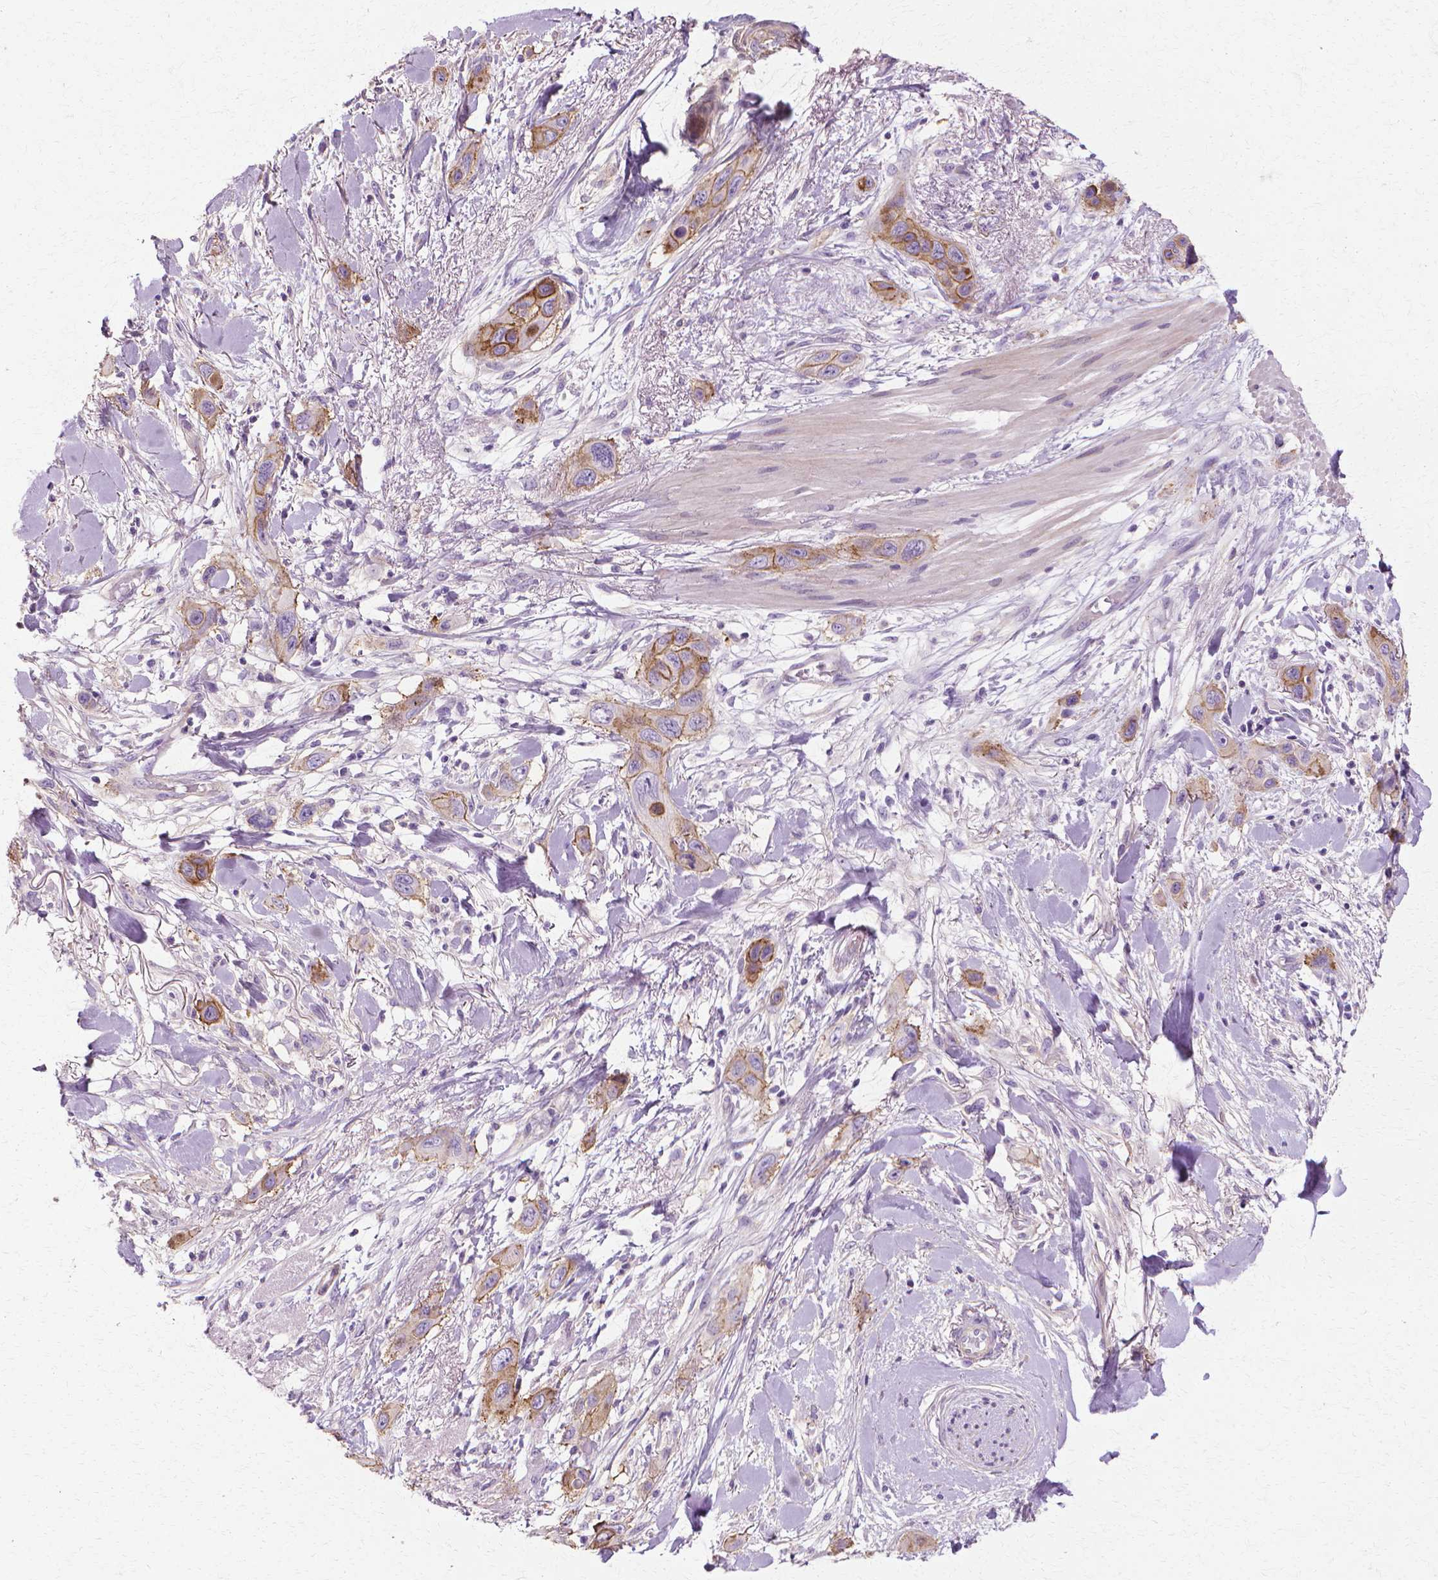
{"staining": {"intensity": "moderate", "quantity": ">75%", "location": "cytoplasmic/membranous"}, "tissue": "skin cancer", "cell_type": "Tumor cells", "image_type": "cancer", "snomed": [{"axis": "morphology", "description": "Squamous cell carcinoma, NOS"}, {"axis": "topography", "description": "Skin"}], "caption": "Protein staining of squamous cell carcinoma (skin) tissue demonstrates moderate cytoplasmic/membranous staining in approximately >75% of tumor cells.", "gene": "CFAP157", "patient": {"sex": "male", "age": 79}}